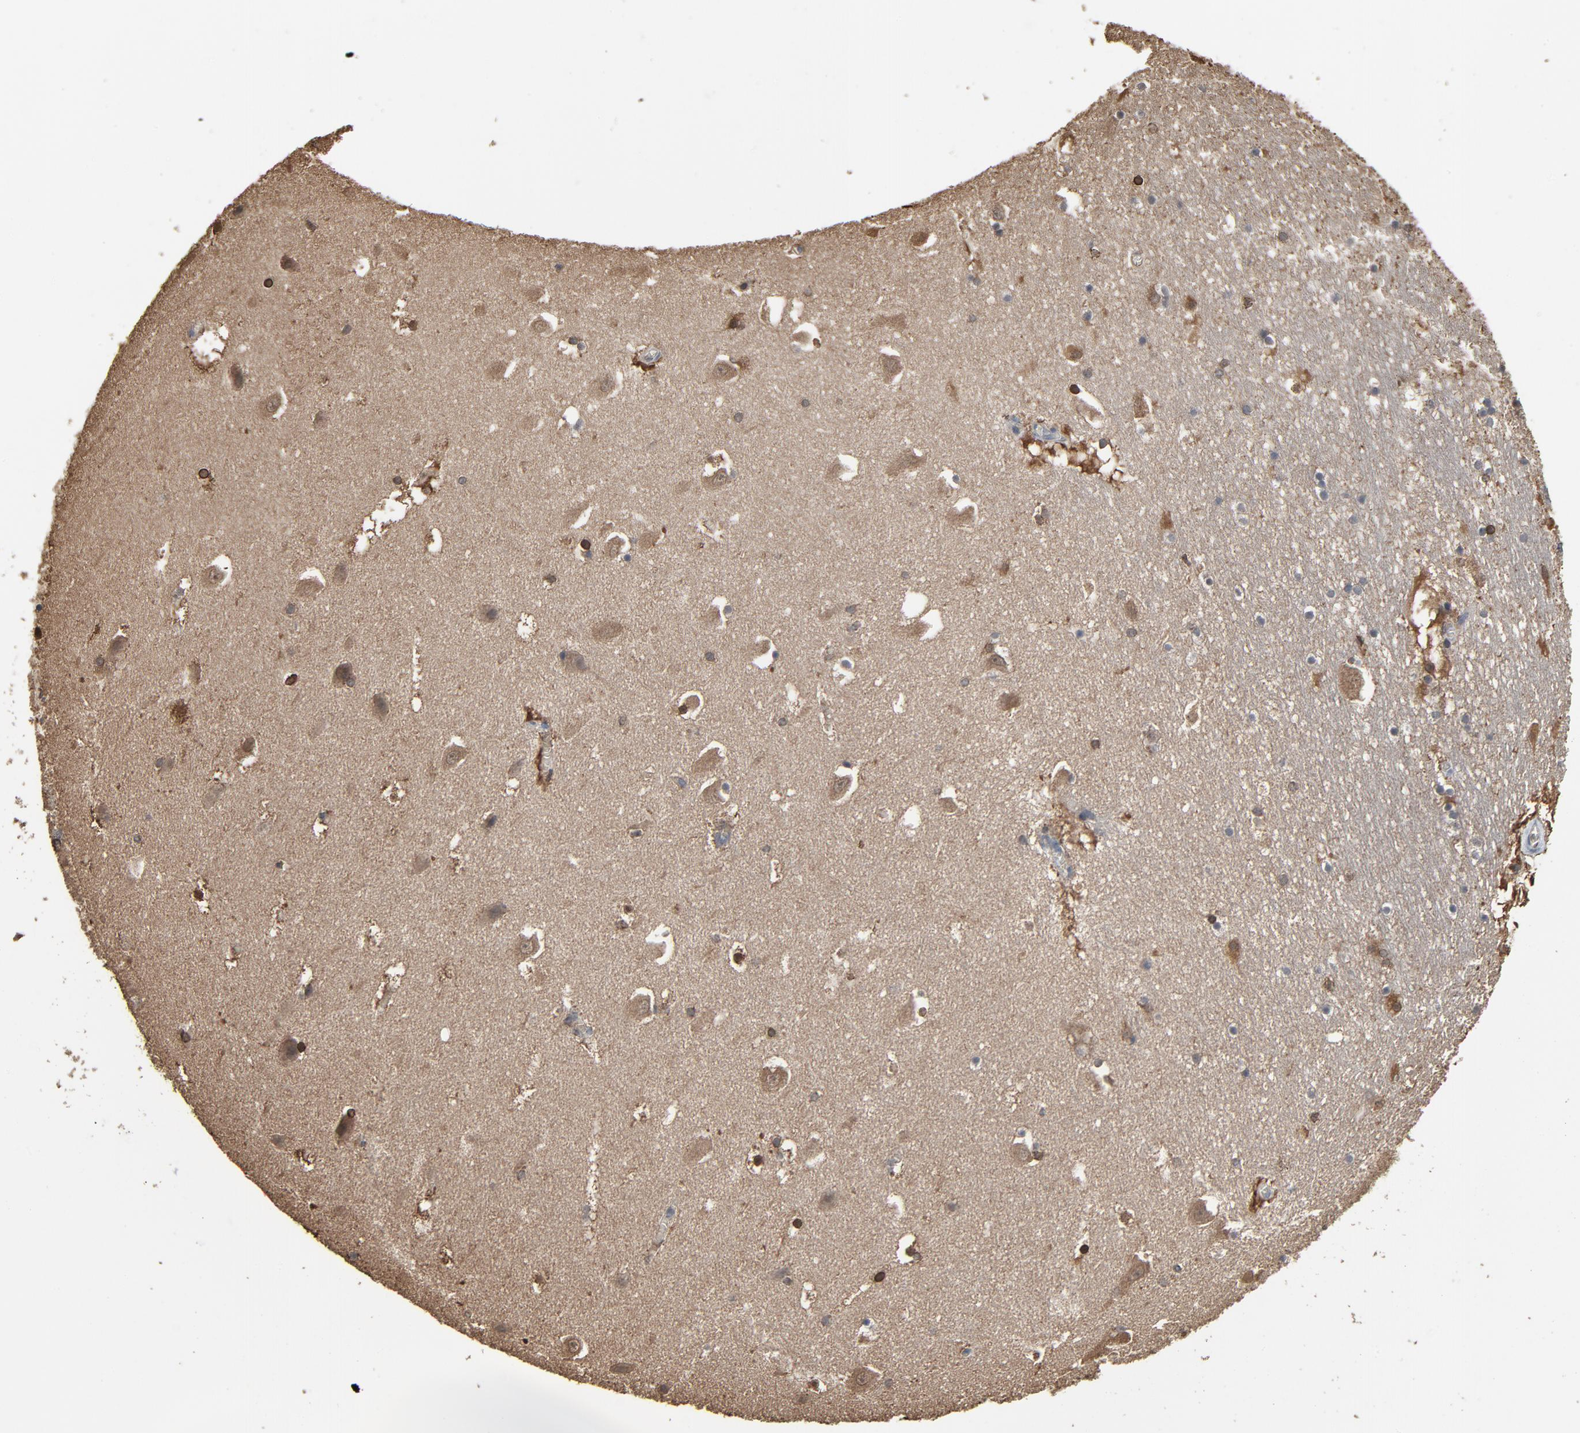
{"staining": {"intensity": "moderate", "quantity": "<25%", "location": "cytoplasmic/membranous,nuclear"}, "tissue": "hippocampus", "cell_type": "Glial cells", "image_type": "normal", "snomed": [{"axis": "morphology", "description": "Normal tissue, NOS"}, {"axis": "topography", "description": "Hippocampus"}], "caption": "Immunohistochemistry (IHC) (DAB (3,3'-diaminobenzidine)) staining of benign hippocampus displays moderate cytoplasmic/membranous,nuclear protein expression in approximately <25% of glial cells. (DAB = brown stain, brightfield microscopy at high magnification).", "gene": "UBE2D1", "patient": {"sex": "male", "age": 45}}